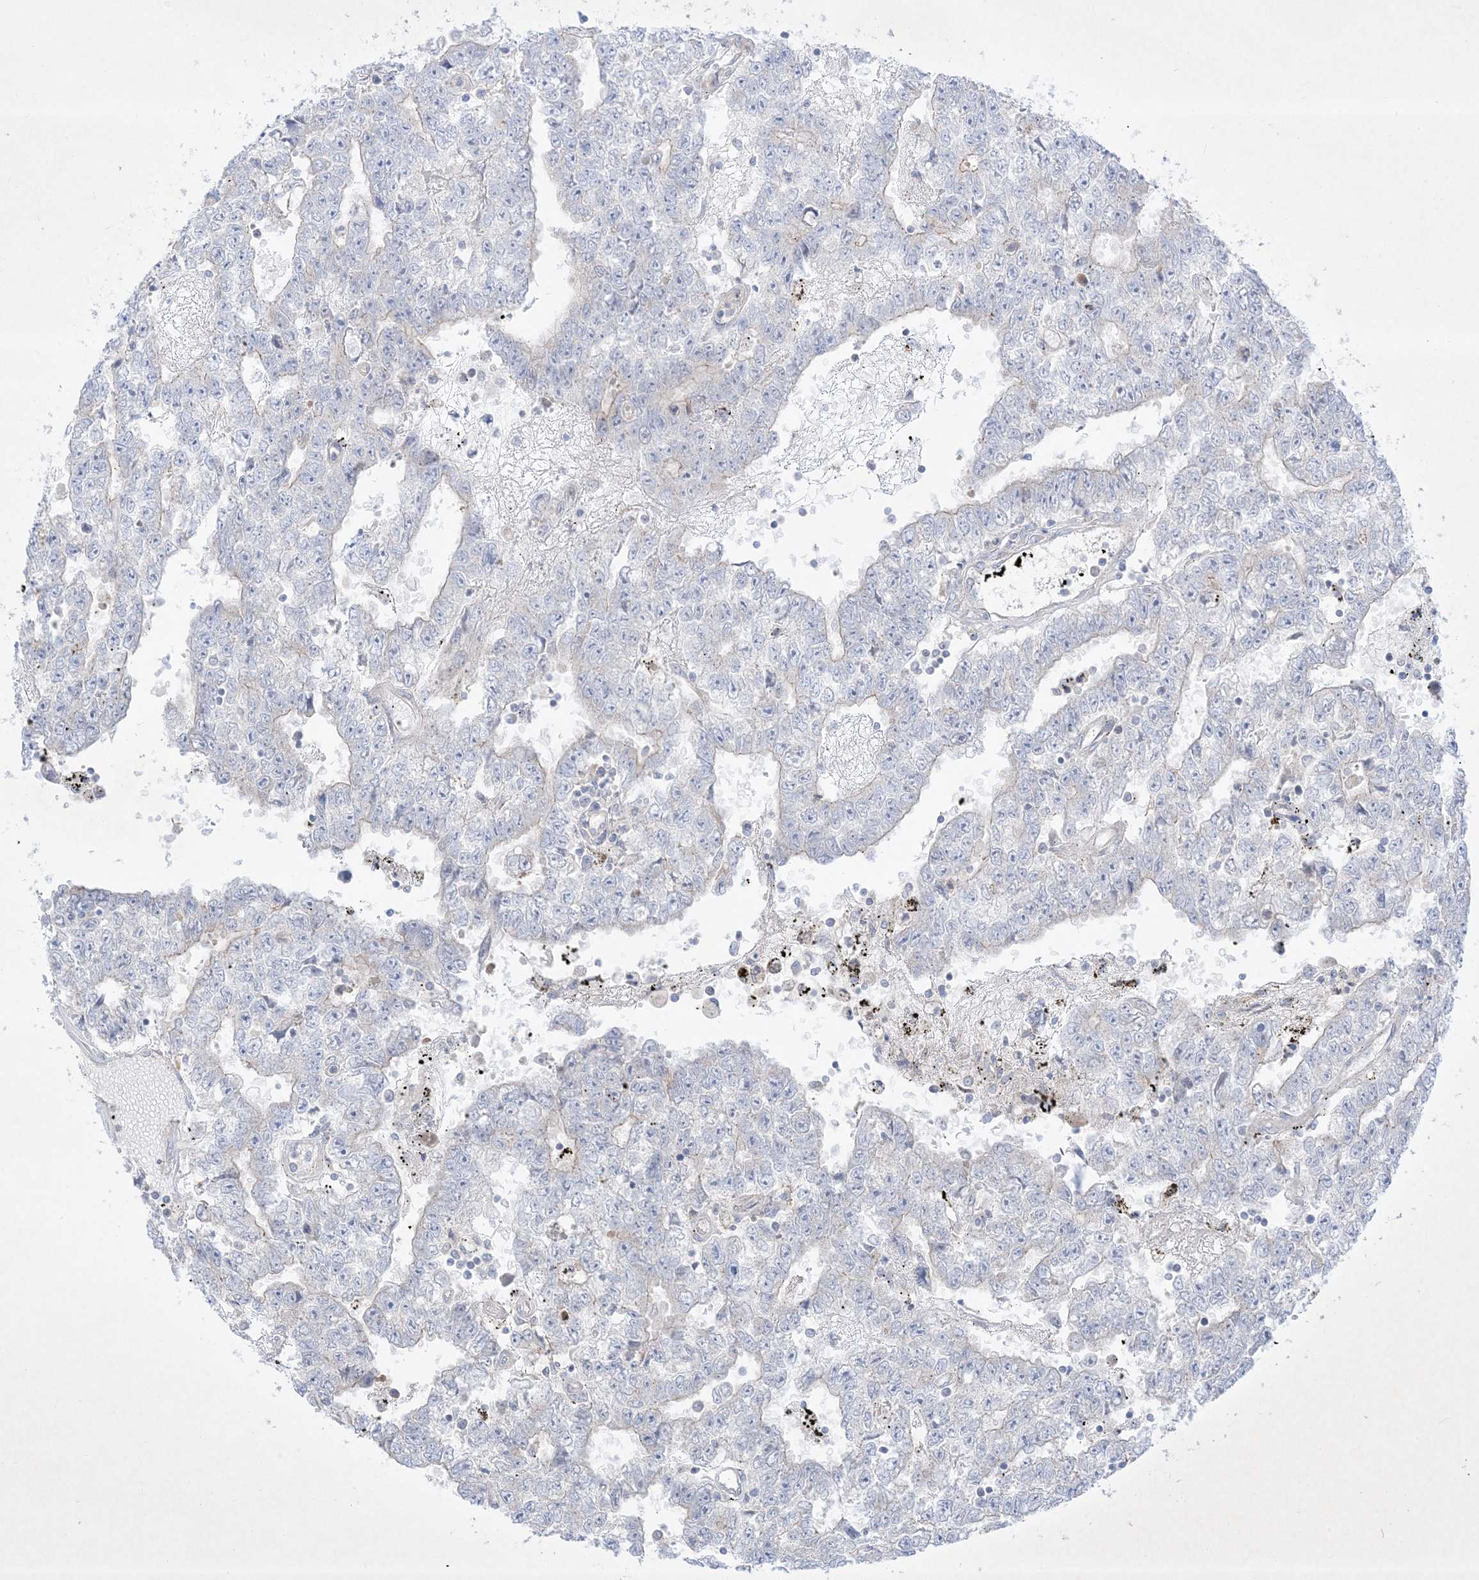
{"staining": {"intensity": "negative", "quantity": "none", "location": "none"}, "tissue": "testis cancer", "cell_type": "Tumor cells", "image_type": "cancer", "snomed": [{"axis": "morphology", "description": "Carcinoma, Embryonal, NOS"}, {"axis": "topography", "description": "Testis"}], "caption": "Testis cancer was stained to show a protein in brown. There is no significant expression in tumor cells.", "gene": "PLEKHA3", "patient": {"sex": "male", "age": 25}}